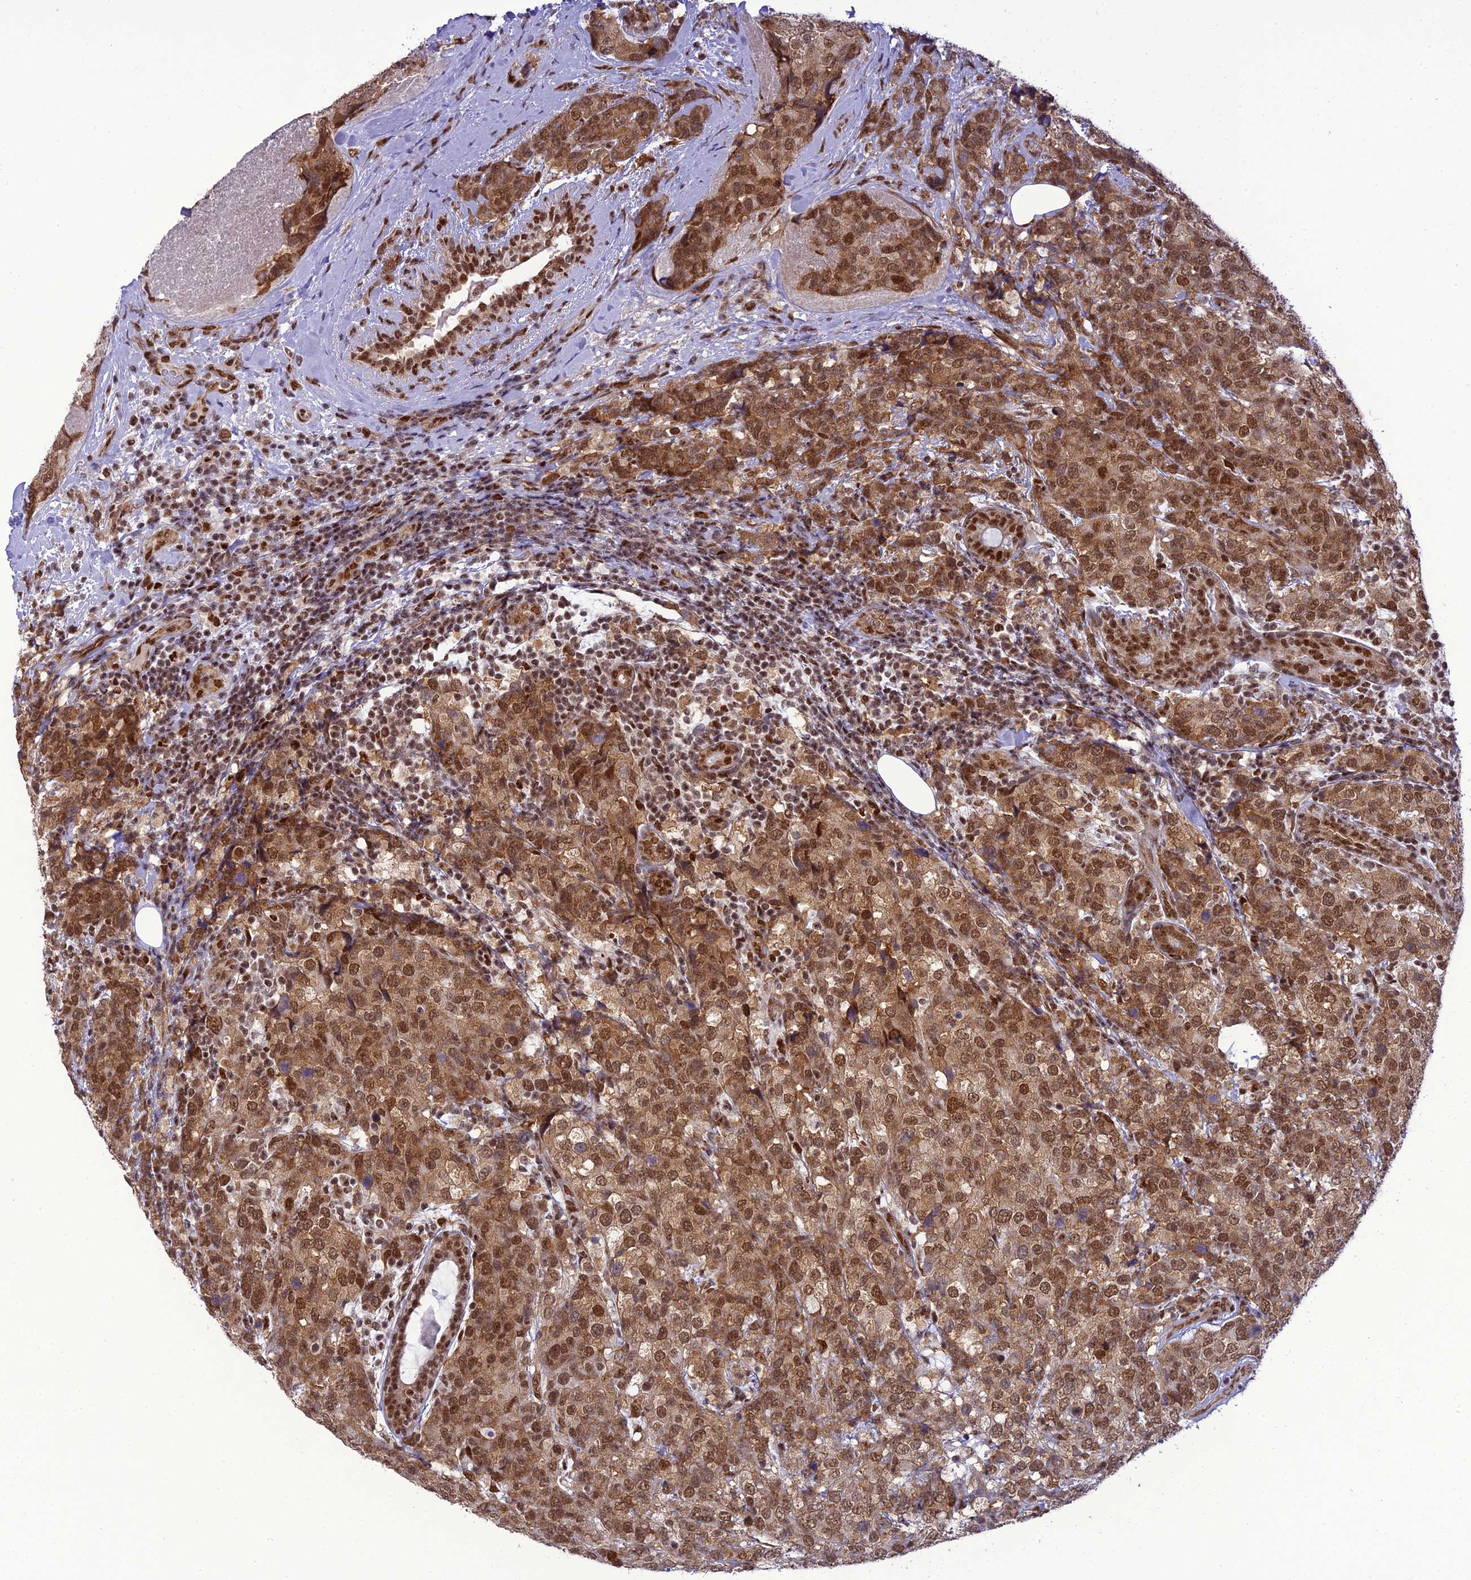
{"staining": {"intensity": "moderate", "quantity": ">75%", "location": "cytoplasmic/membranous,nuclear"}, "tissue": "breast cancer", "cell_type": "Tumor cells", "image_type": "cancer", "snomed": [{"axis": "morphology", "description": "Lobular carcinoma"}, {"axis": "topography", "description": "Breast"}], "caption": "Brown immunohistochemical staining in breast cancer (lobular carcinoma) demonstrates moderate cytoplasmic/membranous and nuclear staining in approximately >75% of tumor cells.", "gene": "DDX1", "patient": {"sex": "female", "age": 59}}